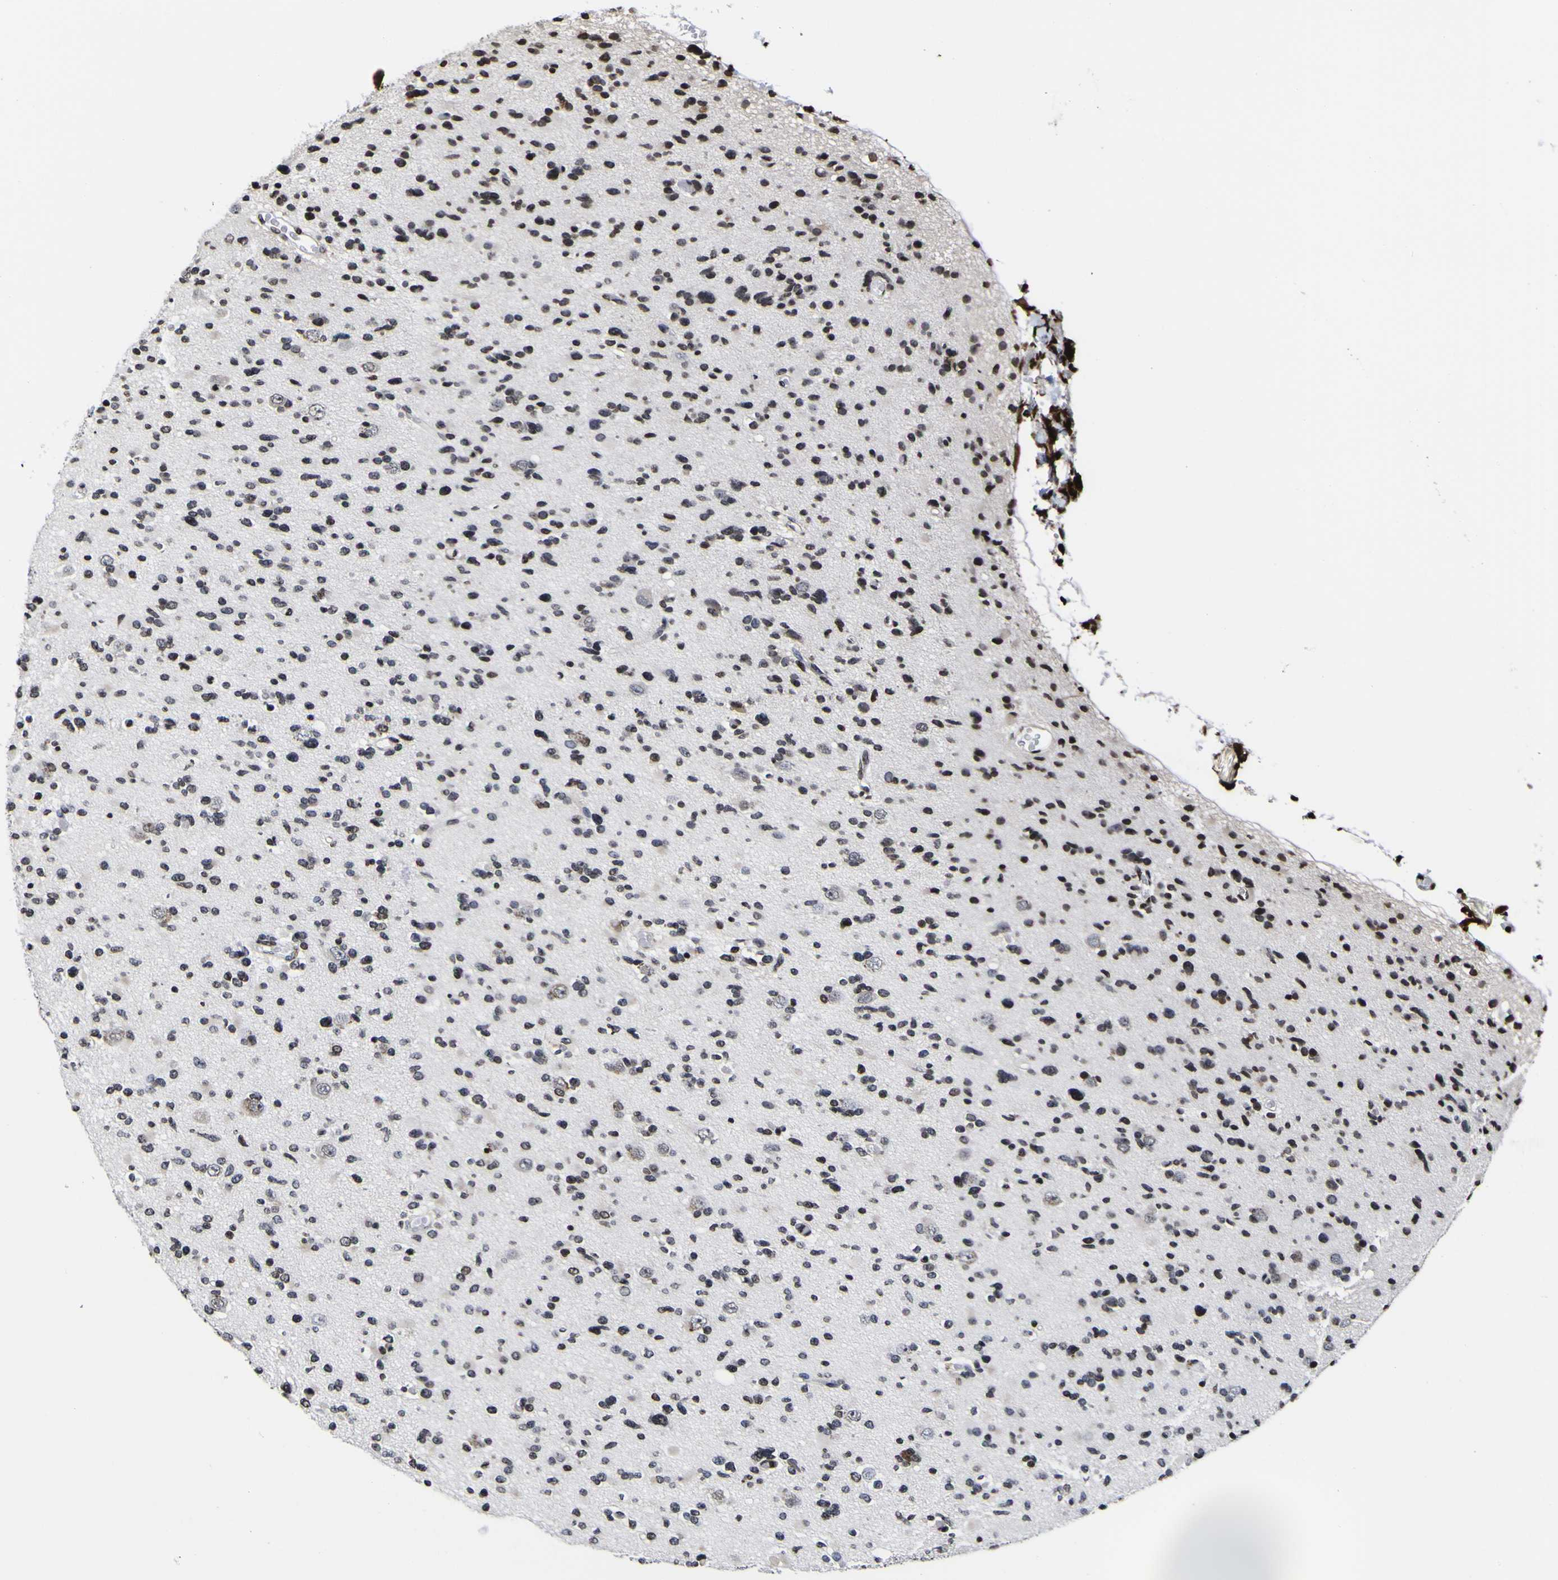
{"staining": {"intensity": "strong", "quantity": "<25%", "location": "nuclear"}, "tissue": "glioma", "cell_type": "Tumor cells", "image_type": "cancer", "snomed": [{"axis": "morphology", "description": "Glioma, malignant, Low grade"}, {"axis": "topography", "description": "Brain"}], "caption": "Immunohistochemical staining of glioma displays medium levels of strong nuclear positivity in about <25% of tumor cells.", "gene": "PIAS1", "patient": {"sex": "female", "age": 22}}